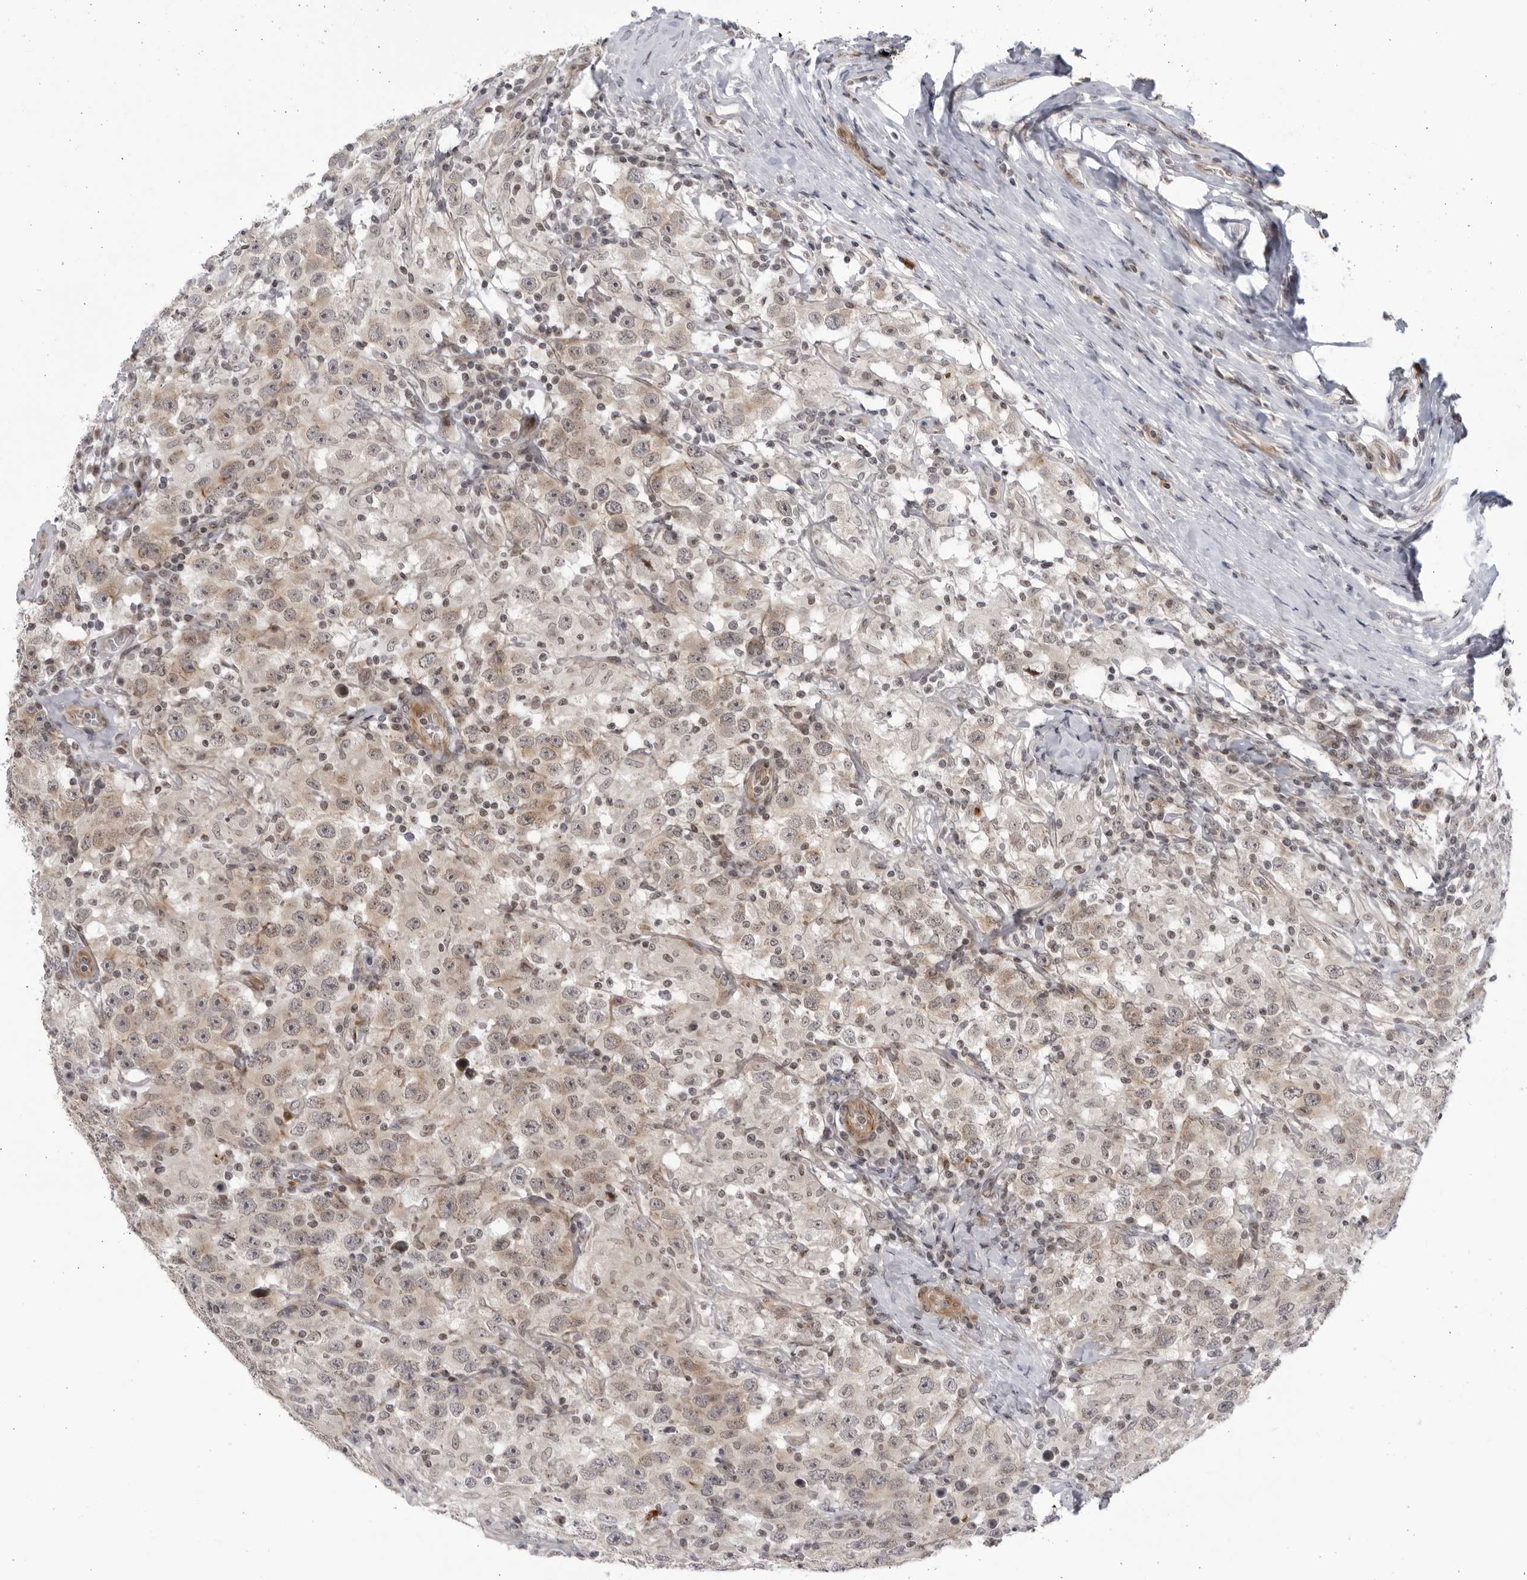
{"staining": {"intensity": "weak", "quantity": "25%-75%", "location": "cytoplasmic/membranous,nuclear"}, "tissue": "testis cancer", "cell_type": "Tumor cells", "image_type": "cancer", "snomed": [{"axis": "morphology", "description": "Seminoma, NOS"}, {"axis": "topography", "description": "Testis"}], "caption": "Protein analysis of testis cancer tissue shows weak cytoplasmic/membranous and nuclear expression in approximately 25%-75% of tumor cells.", "gene": "CNBD1", "patient": {"sex": "male", "age": 41}}